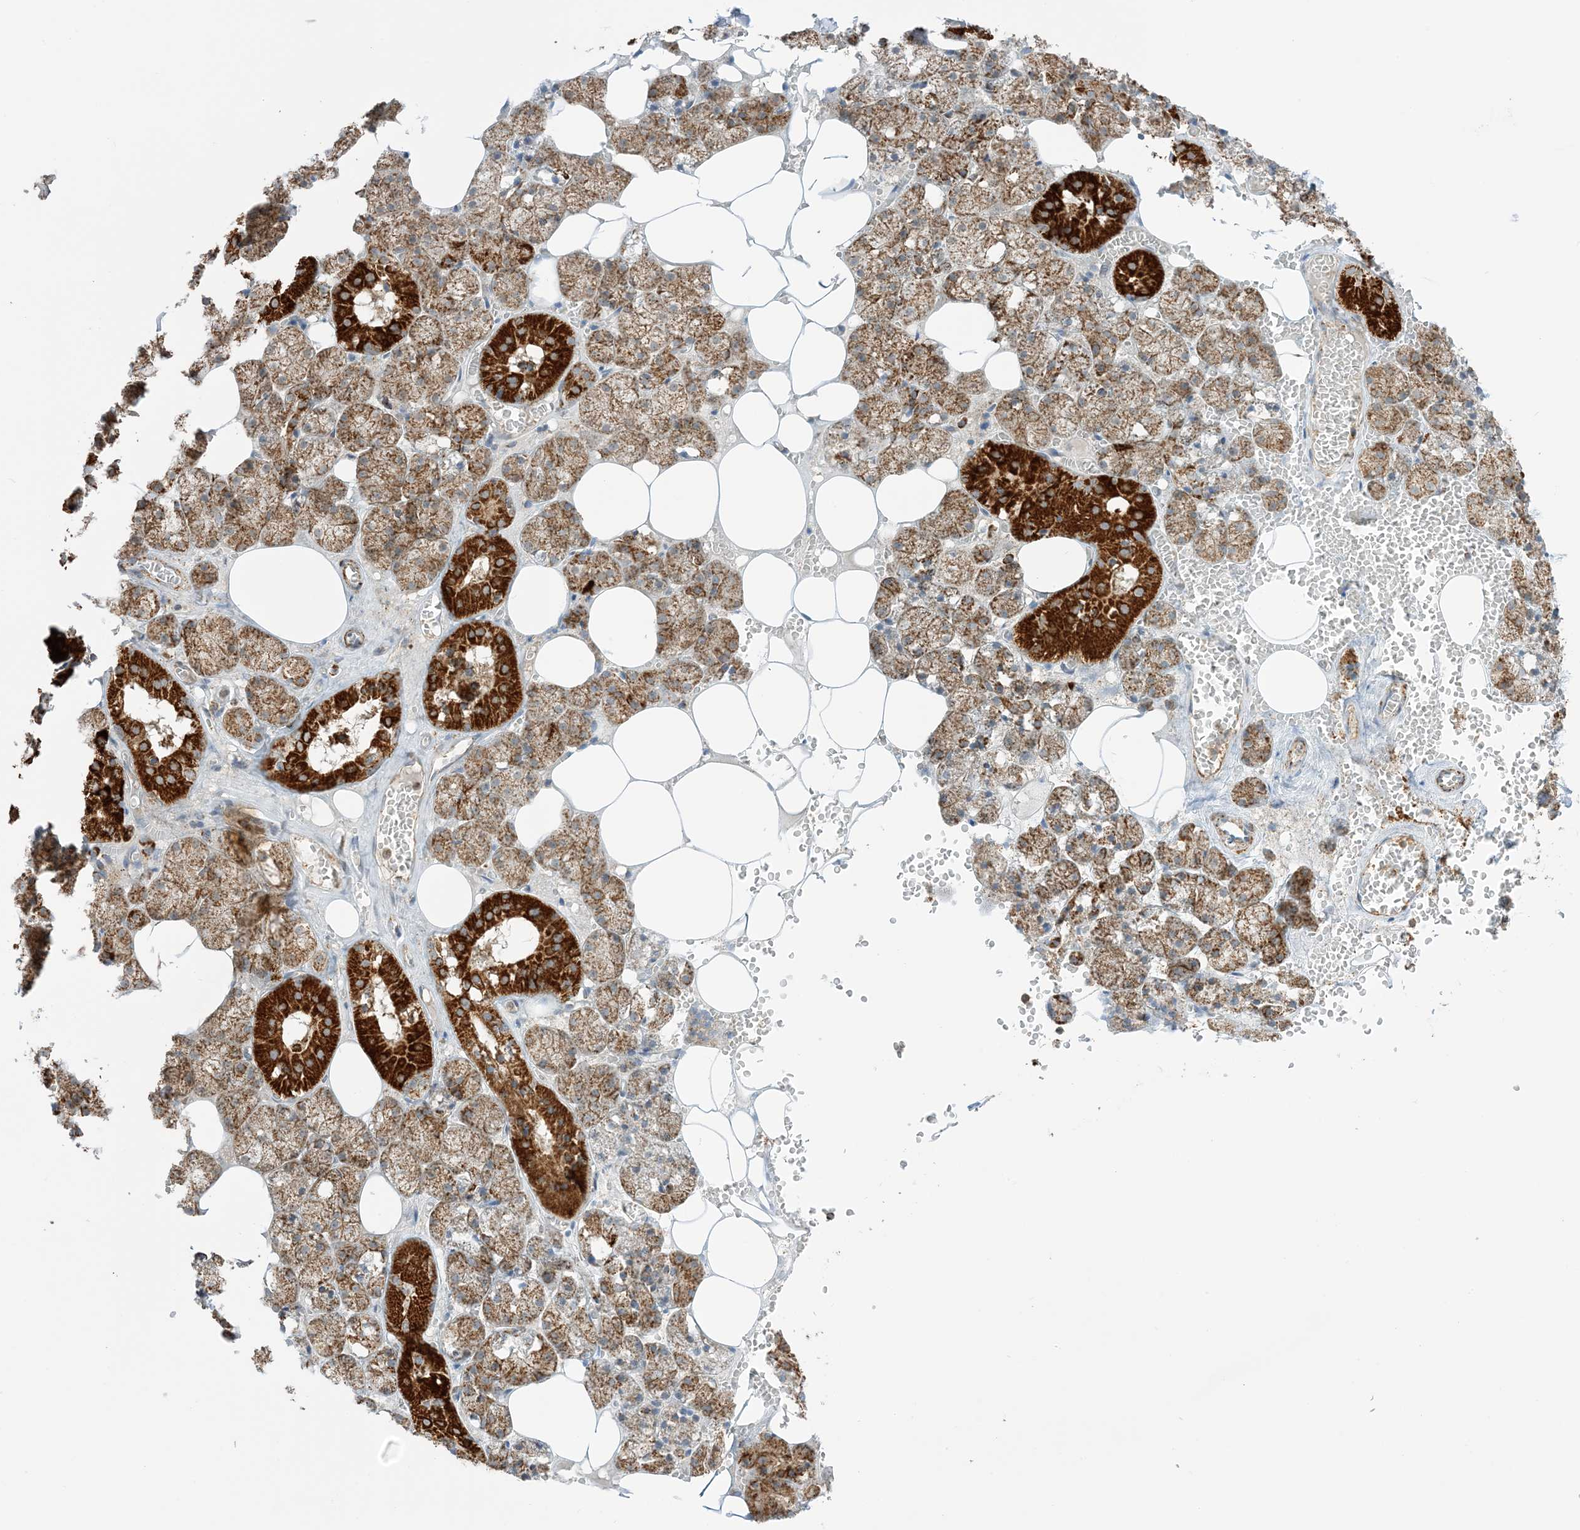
{"staining": {"intensity": "strong", "quantity": ">75%", "location": "cytoplasmic/membranous"}, "tissue": "salivary gland", "cell_type": "Glandular cells", "image_type": "normal", "snomed": [{"axis": "morphology", "description": "Normal tissue, NOS"}, {"axis": "topography", "description": "Salivary gland"}], "caption": "An immunohistochemistry (IHC) image of unremarkable tissue is shown. Protein staining in brown shows strong cytoplasmic/membranous positivity in salivary gland within glandular cells. The staining is performed using DAB brown chromogen to label protein expression. The nuclei are counter-stained blue using hematoxylin.", "gene": "N4BP3", "patient": {"sex": "male", "age": 62}}